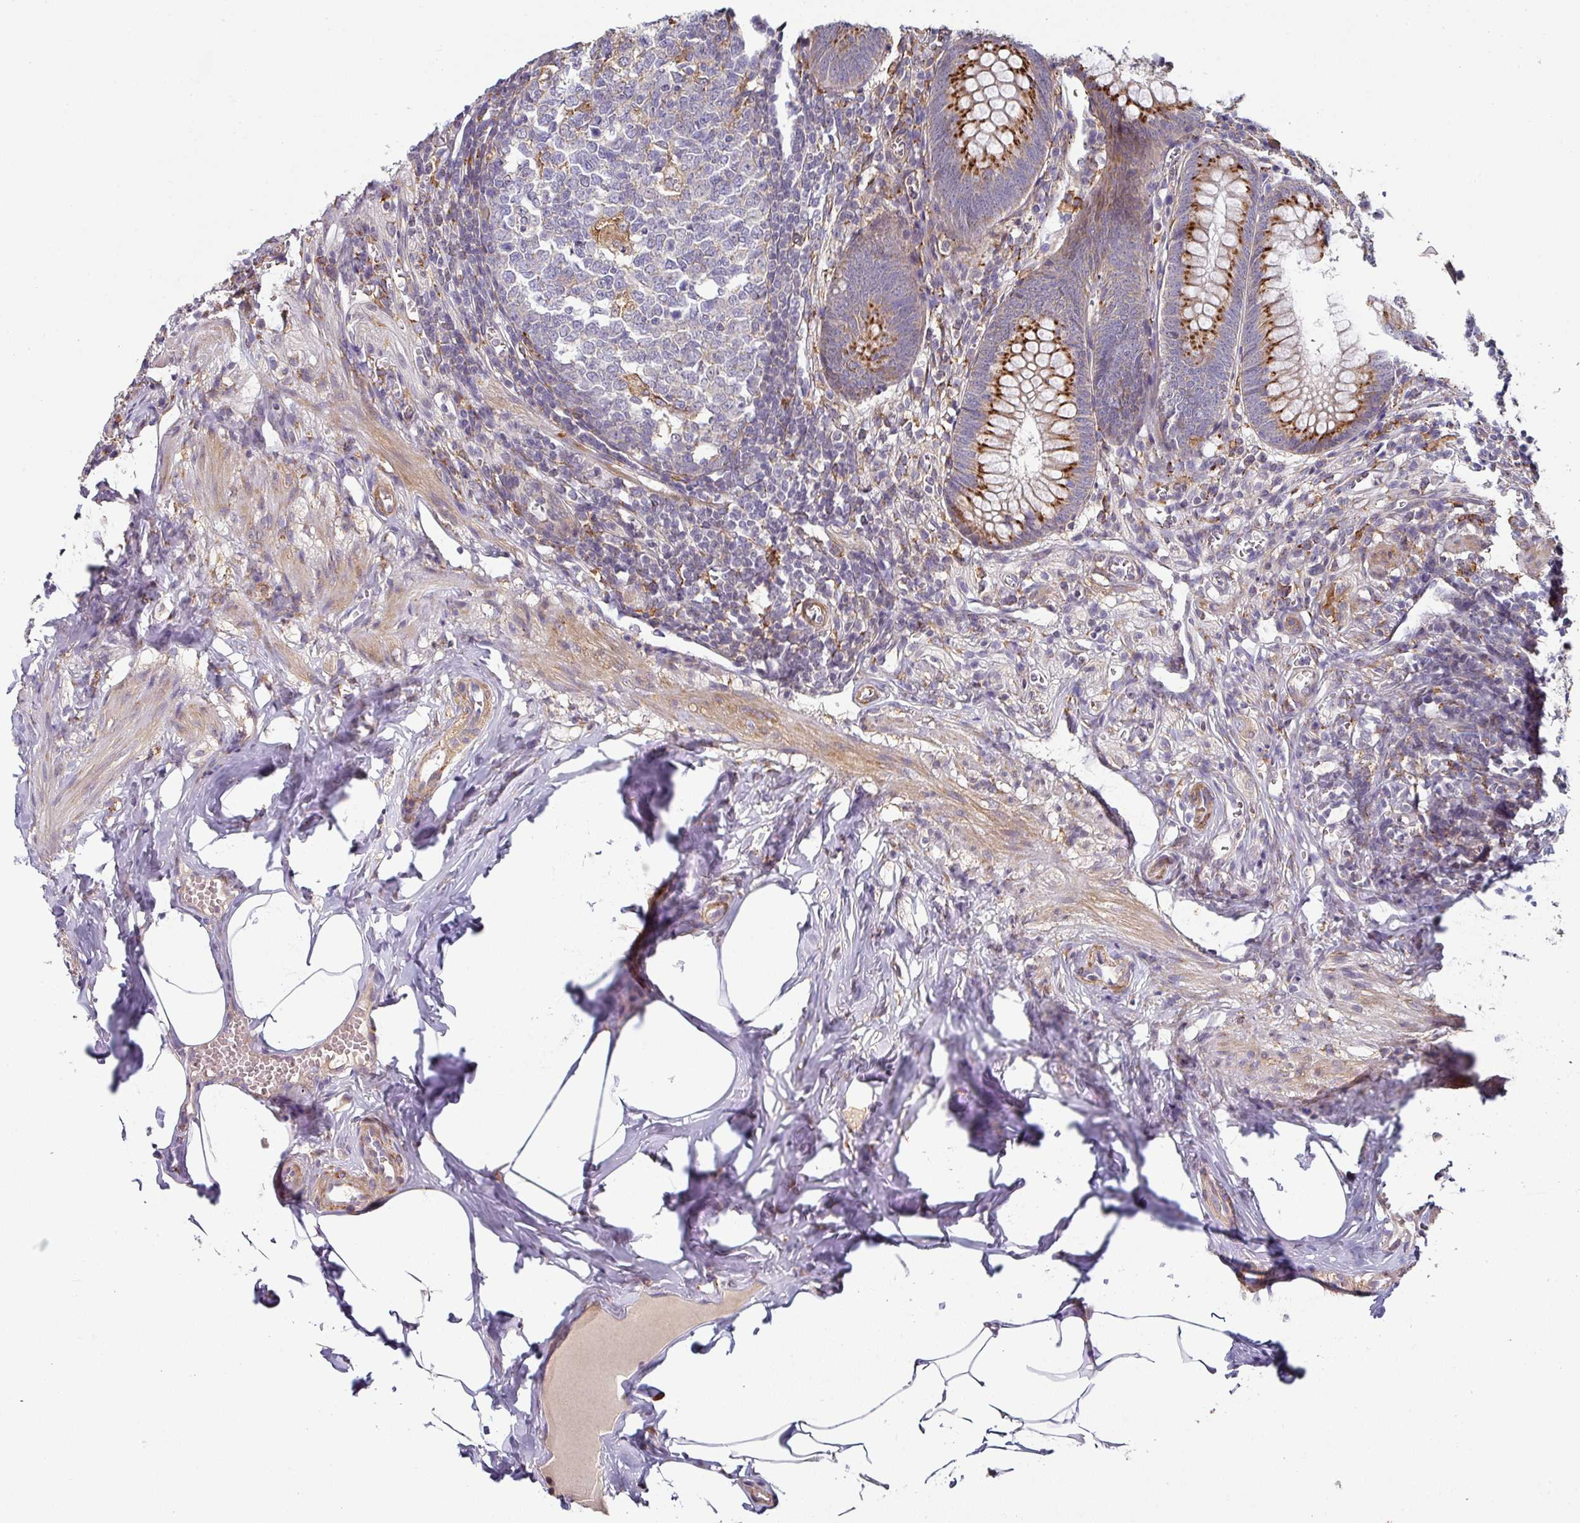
{"staining": {"intensity": "strong", "quantity": ">75%", "location": "cytoplasmic/membranous"}, "tissue": "appendix", "cell_type": "Glandular cells", "image_type": "normal", "snomed": [{"axis": "morphology", "description": "Normal tissue, NOS"}, {"axis": "topography", "description": "Appendix"}], "caption": "Appendix stained with immunohistochemistry demonstrates strong cytoplasmic/membranous staining in about >75% of glandular cells. (Brightfield microscopy of DAB IHC at high magnification).", "gene": "ZNF268", "patient": {"sex": "male", "age": 56}}